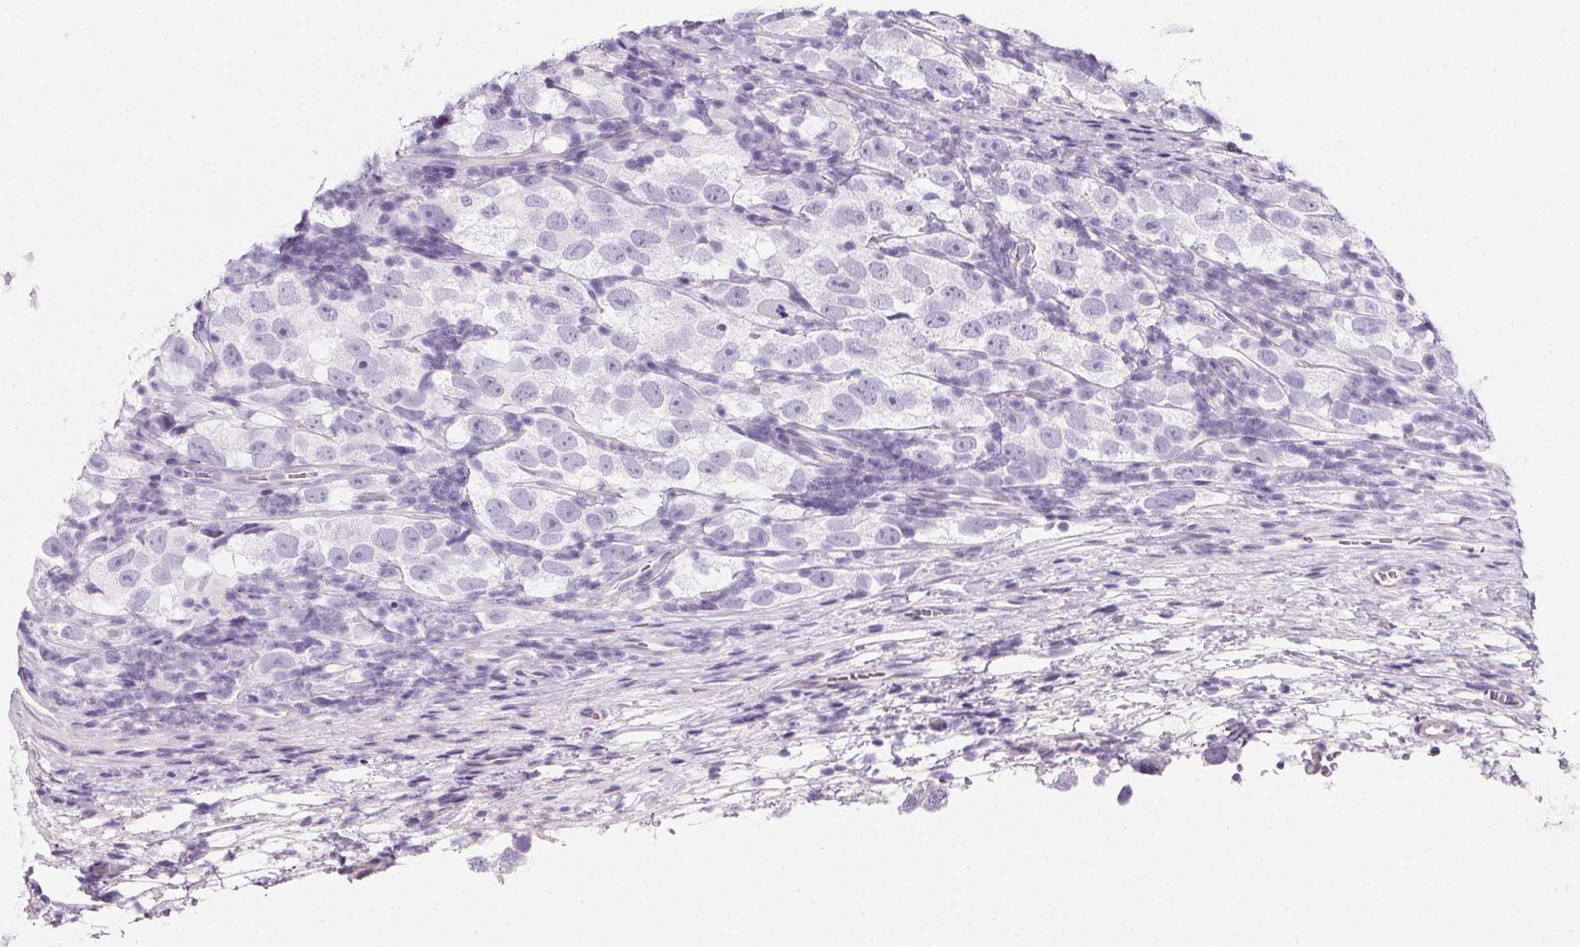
{"staining": {"intensity": "negative", "quantity": "none", "location": "none"}, "tissue": "testis cancer", "cell_type": "Tumor cells", "image_type": "cancer", "snomed": [{"axis": "morphology", "description": "Seminoma, NOS"}, {"axis": "topography", "description": "Testis"}], "caption": "Human seminoma (testis) stained for a protein using IHC demonstrates no positivity in tumor cells.", "gene": "PRSS3", "patient": {"sex": "male", "age": 26}}